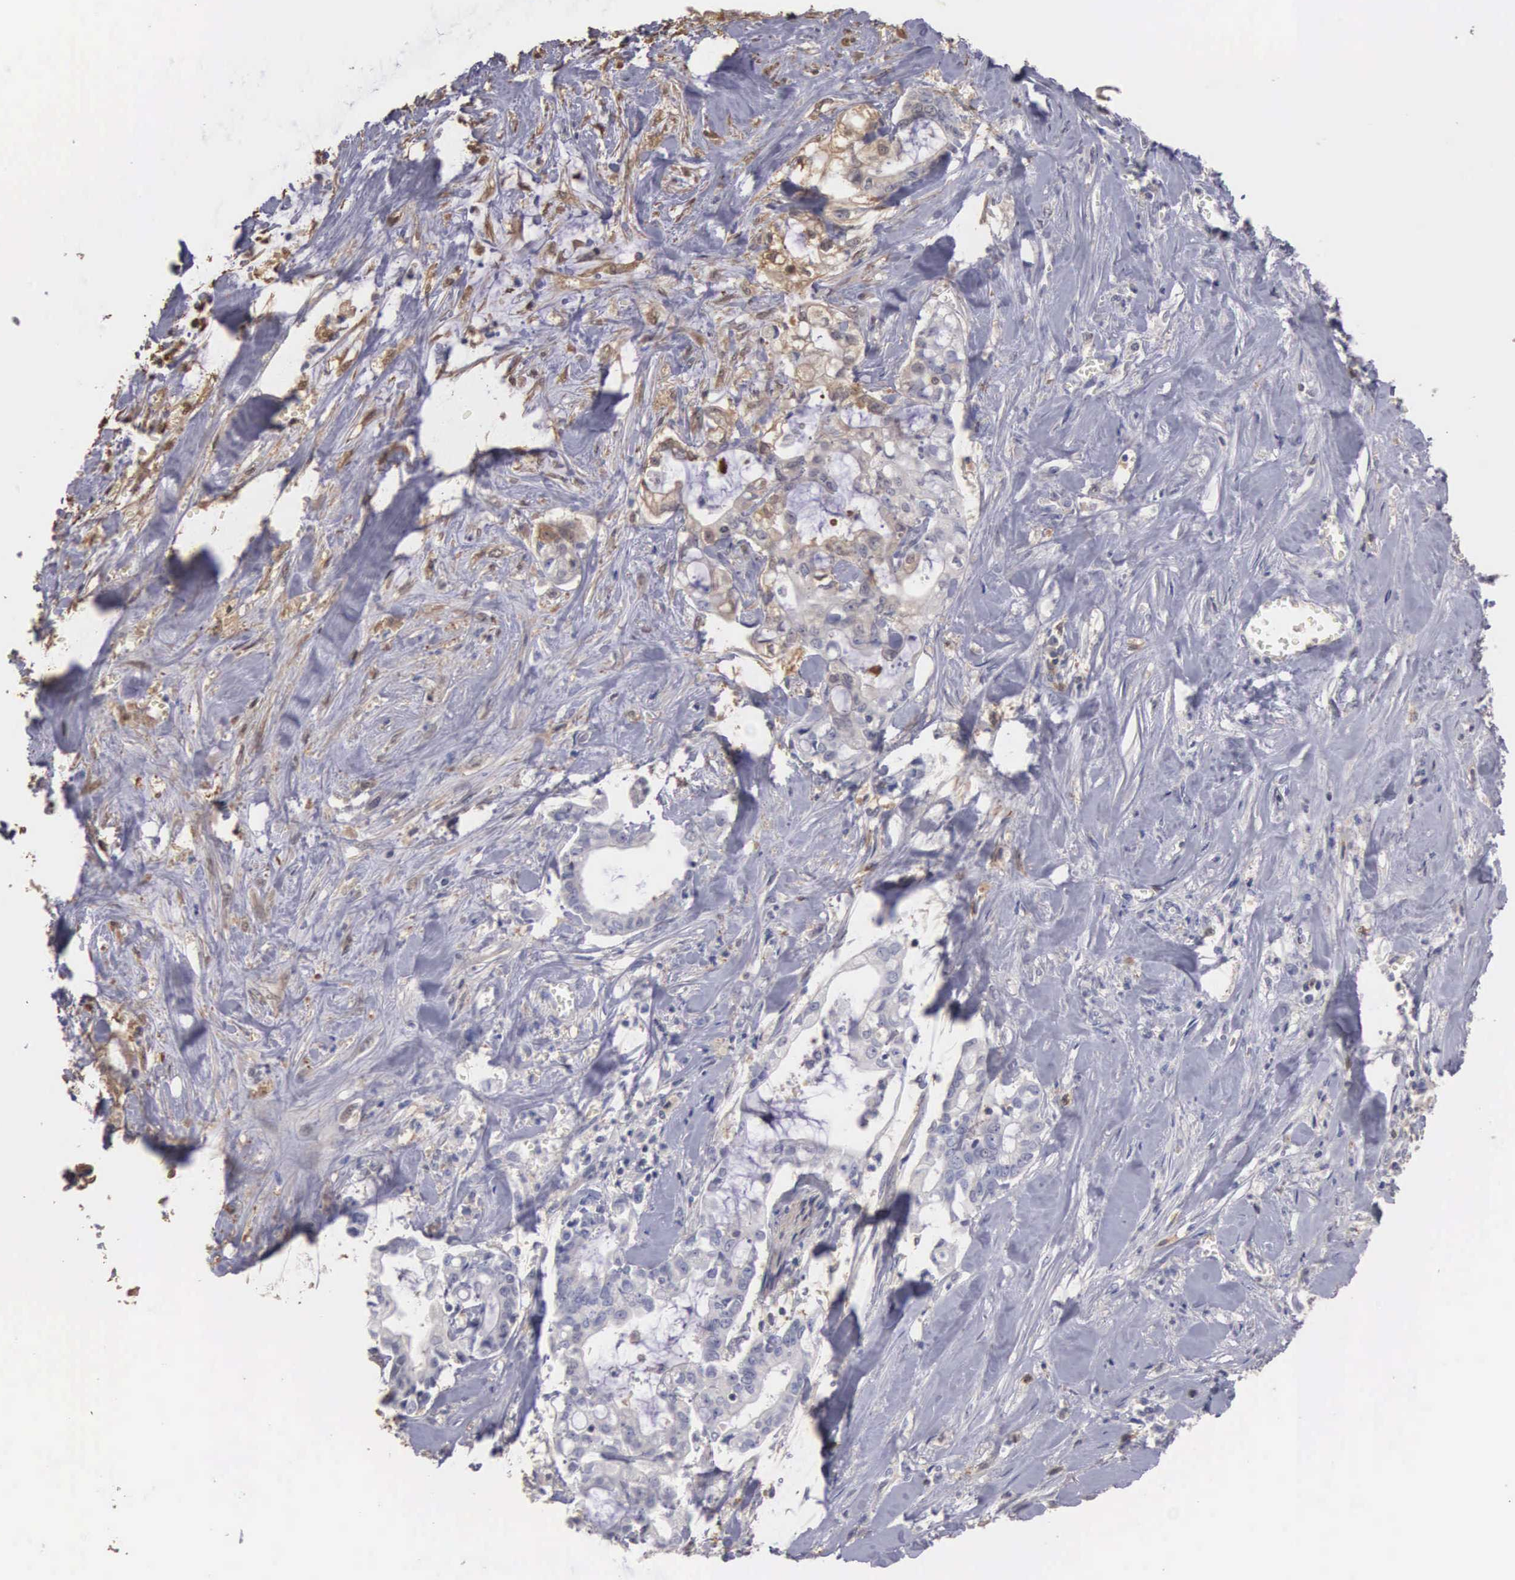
{"staining": {"intensity": "weak", "quantity": "25%-75%", "location": "cytoplasmic/membranous"}, "tissue": "liver cancer", "cell_type": "Tumor cells", "image_type": "cancer", "snomed": [{"axis": "morphology", "description": "Cholangiocarcinoma"}, {"axis": "topography", "description": "Liver"}], "caption": "High-power microscopy captured an immunohistochemistry image of liver cancer (cholangiocarcinoma), revealing weak cytoplasmic/membranous staining in approximately 25%-75% of tumor cells.", "gene": "ENO3", "patient": {"sex": "male", "age": 57}}